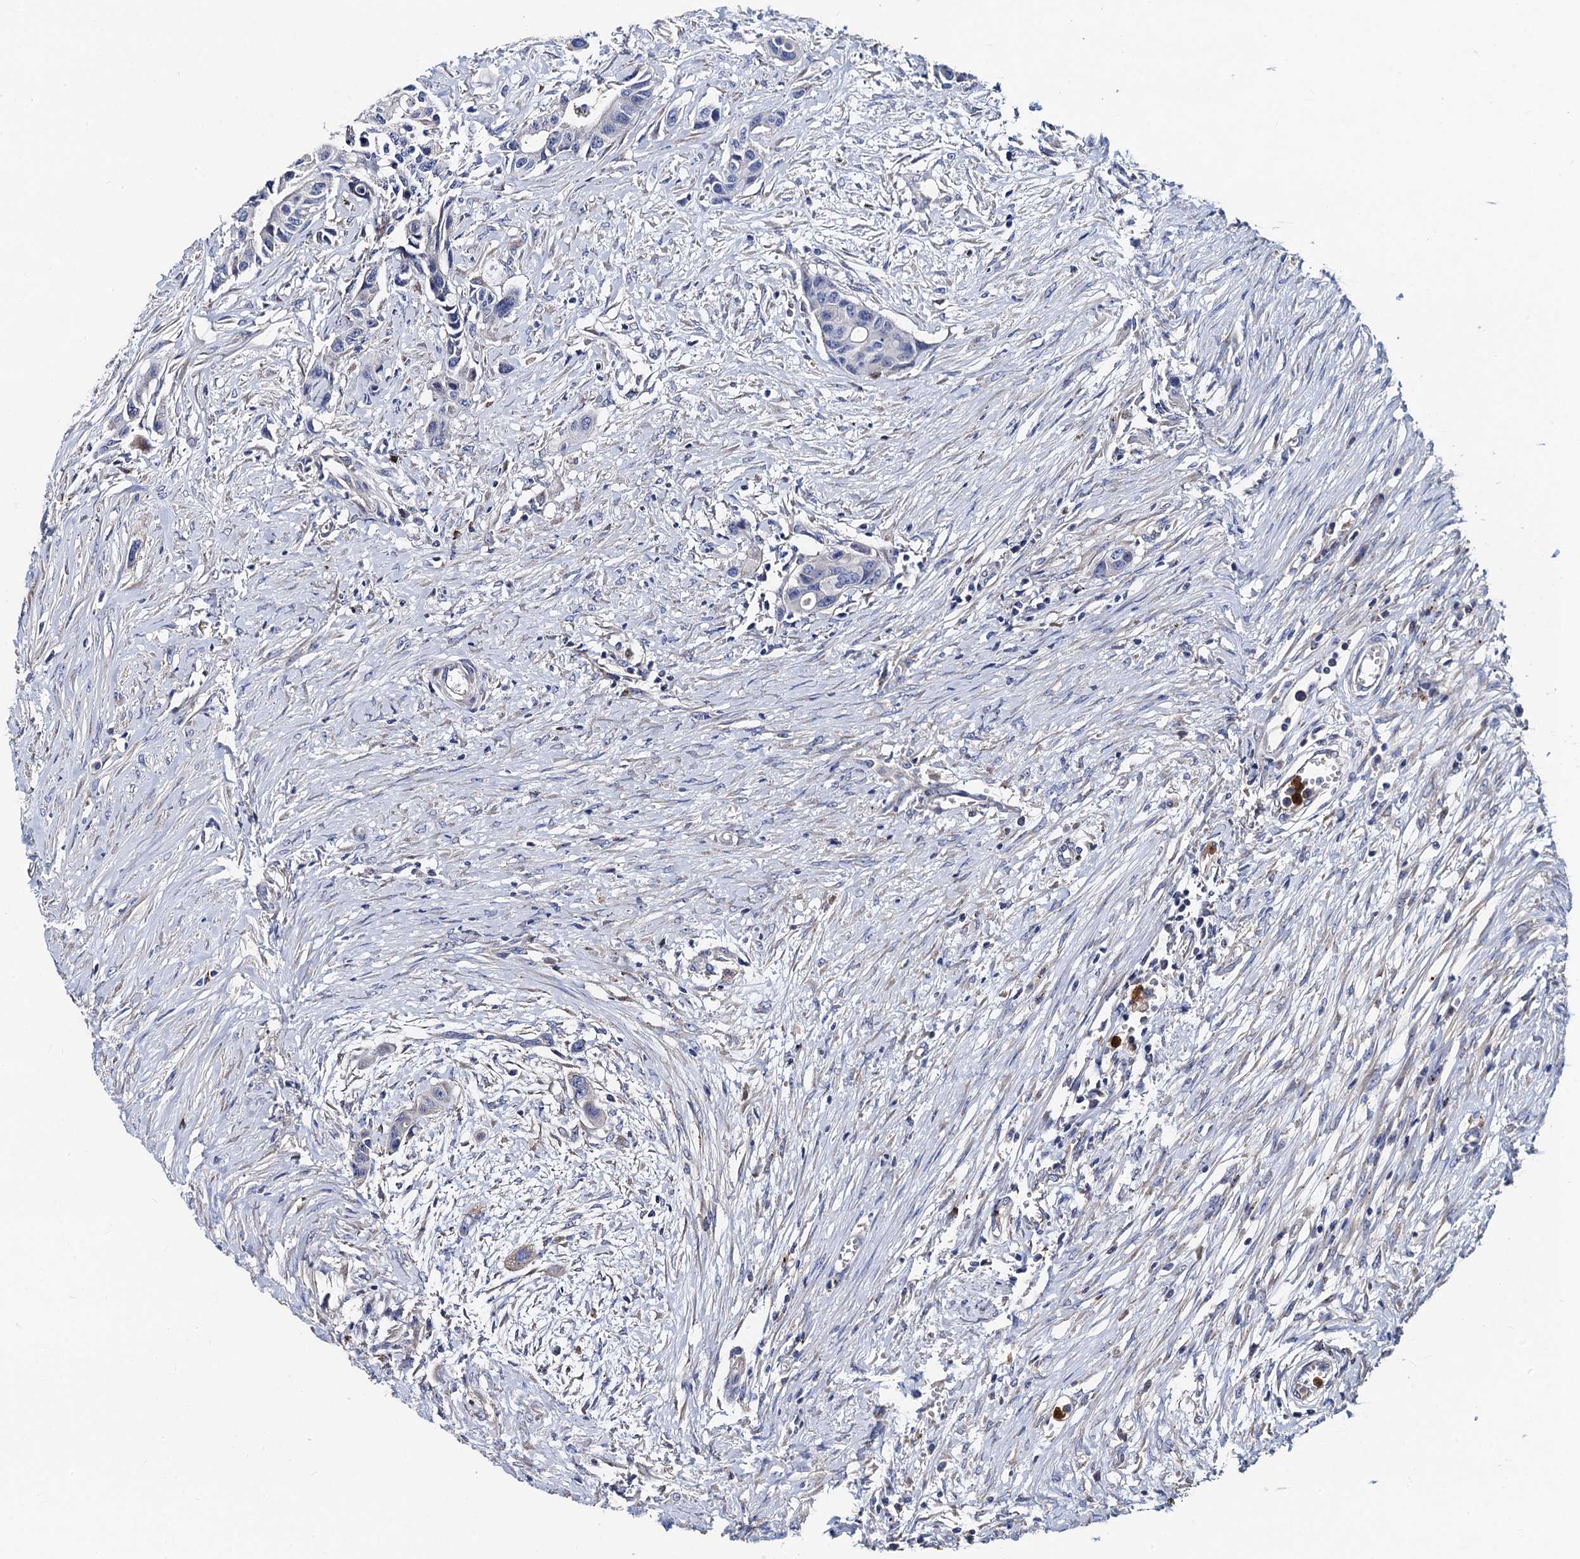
{"staining": {"intensity": "negative", "quantity": "none", "location": "none"}, "tissue": "colorectal cancer", "cell_type": "Tumor cells", "image_type": "cancer", "snomed": [{"axis": "morphology", "description": "Adenocarcinoma, NOS"}, {"axis": "topography", "description": "Colon"}], "caption": "Adenocarcinoma (colorectal) stained for a protein using immunohistochemistry (IHC) shows no expression tumor cells.", "gene": "FREM3", "patient": {"sex": "male", "age": 77}}